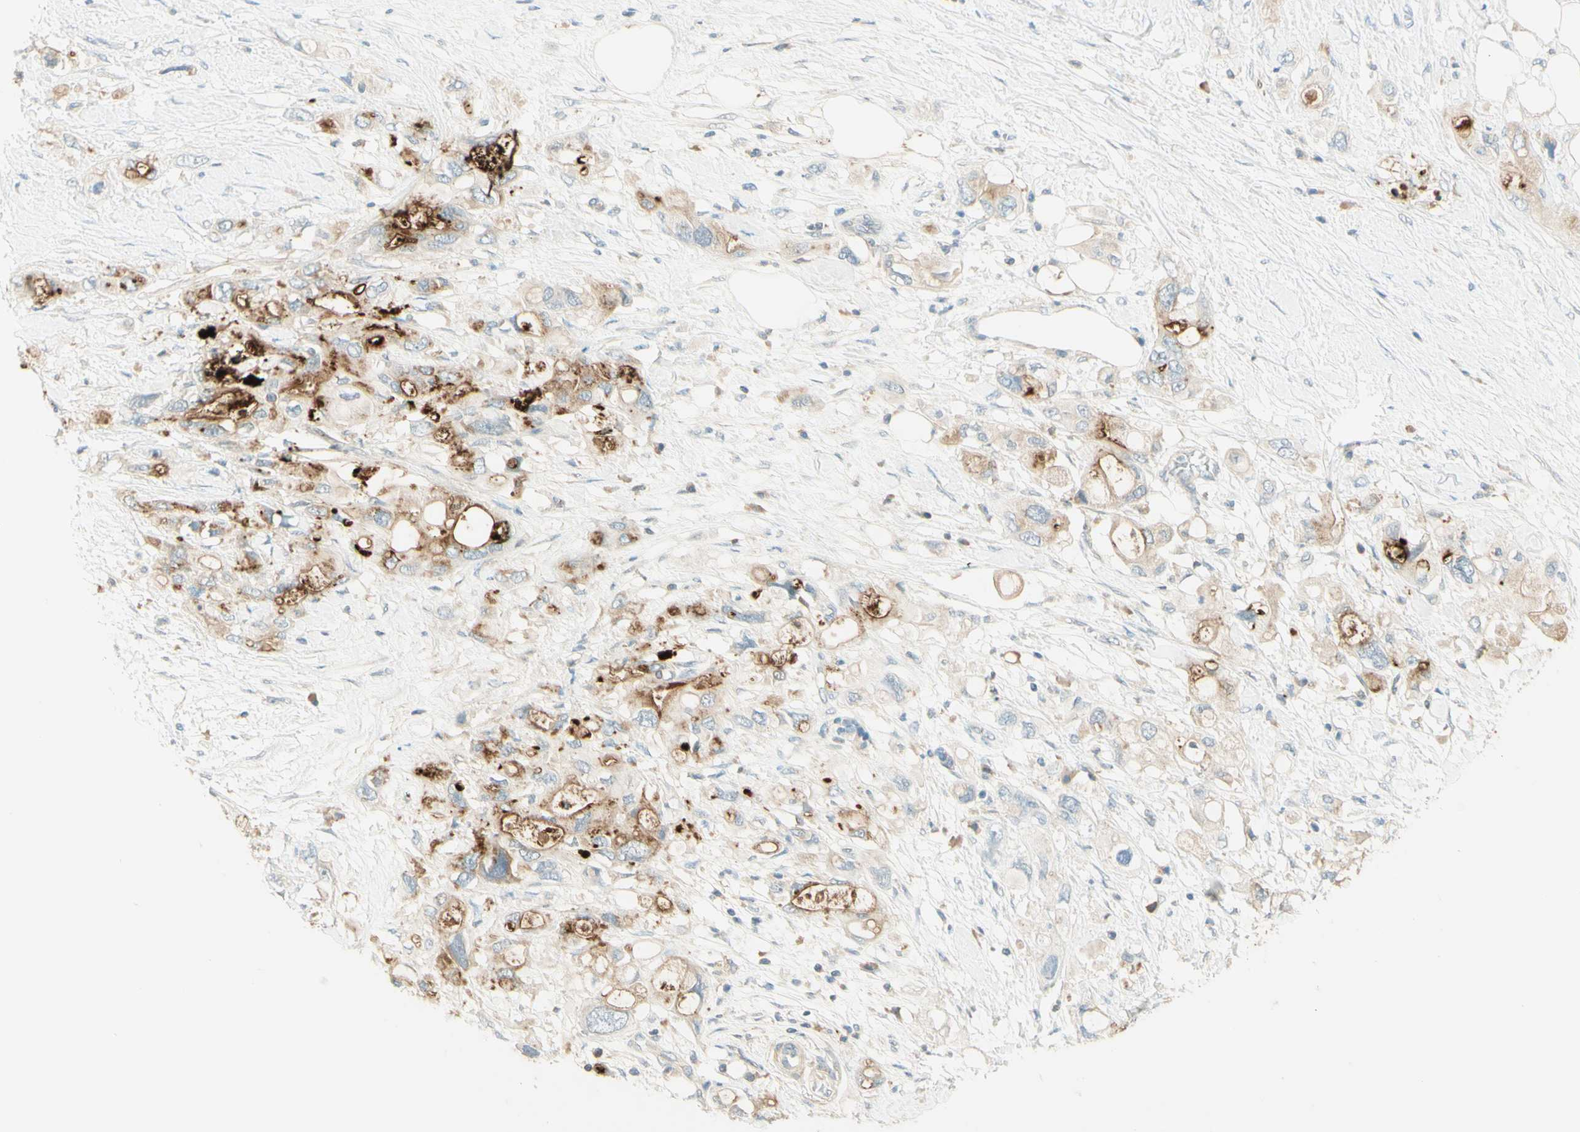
{"staining": {"intensity": "moderate", "quantity": "25%-75%", "location": "cytoplasmic/membranous"}, "tissue": "pancreatic cancer", "cell_type": "Tumor cells", "image_type": "cancer", "snomed": [{"axis": "morphology", "description": "Adenocarcinoma, NOS"}, {"axis": "topography", "description": "Pancreas"}], "caption": "DAB immunohistochemical staining of human pancreatic adenocarcinoma demonstrates moderate cytoplasmic/membranous protein expression in approximately 25%-75% of tumor cells. The protein of interest is stained brown, and the nuclei are stained in blue (DAB IHC with brightfield microscopy, high magnification).", "gene": "PROM1", "patient": {"sex": "female", "age": 56}}